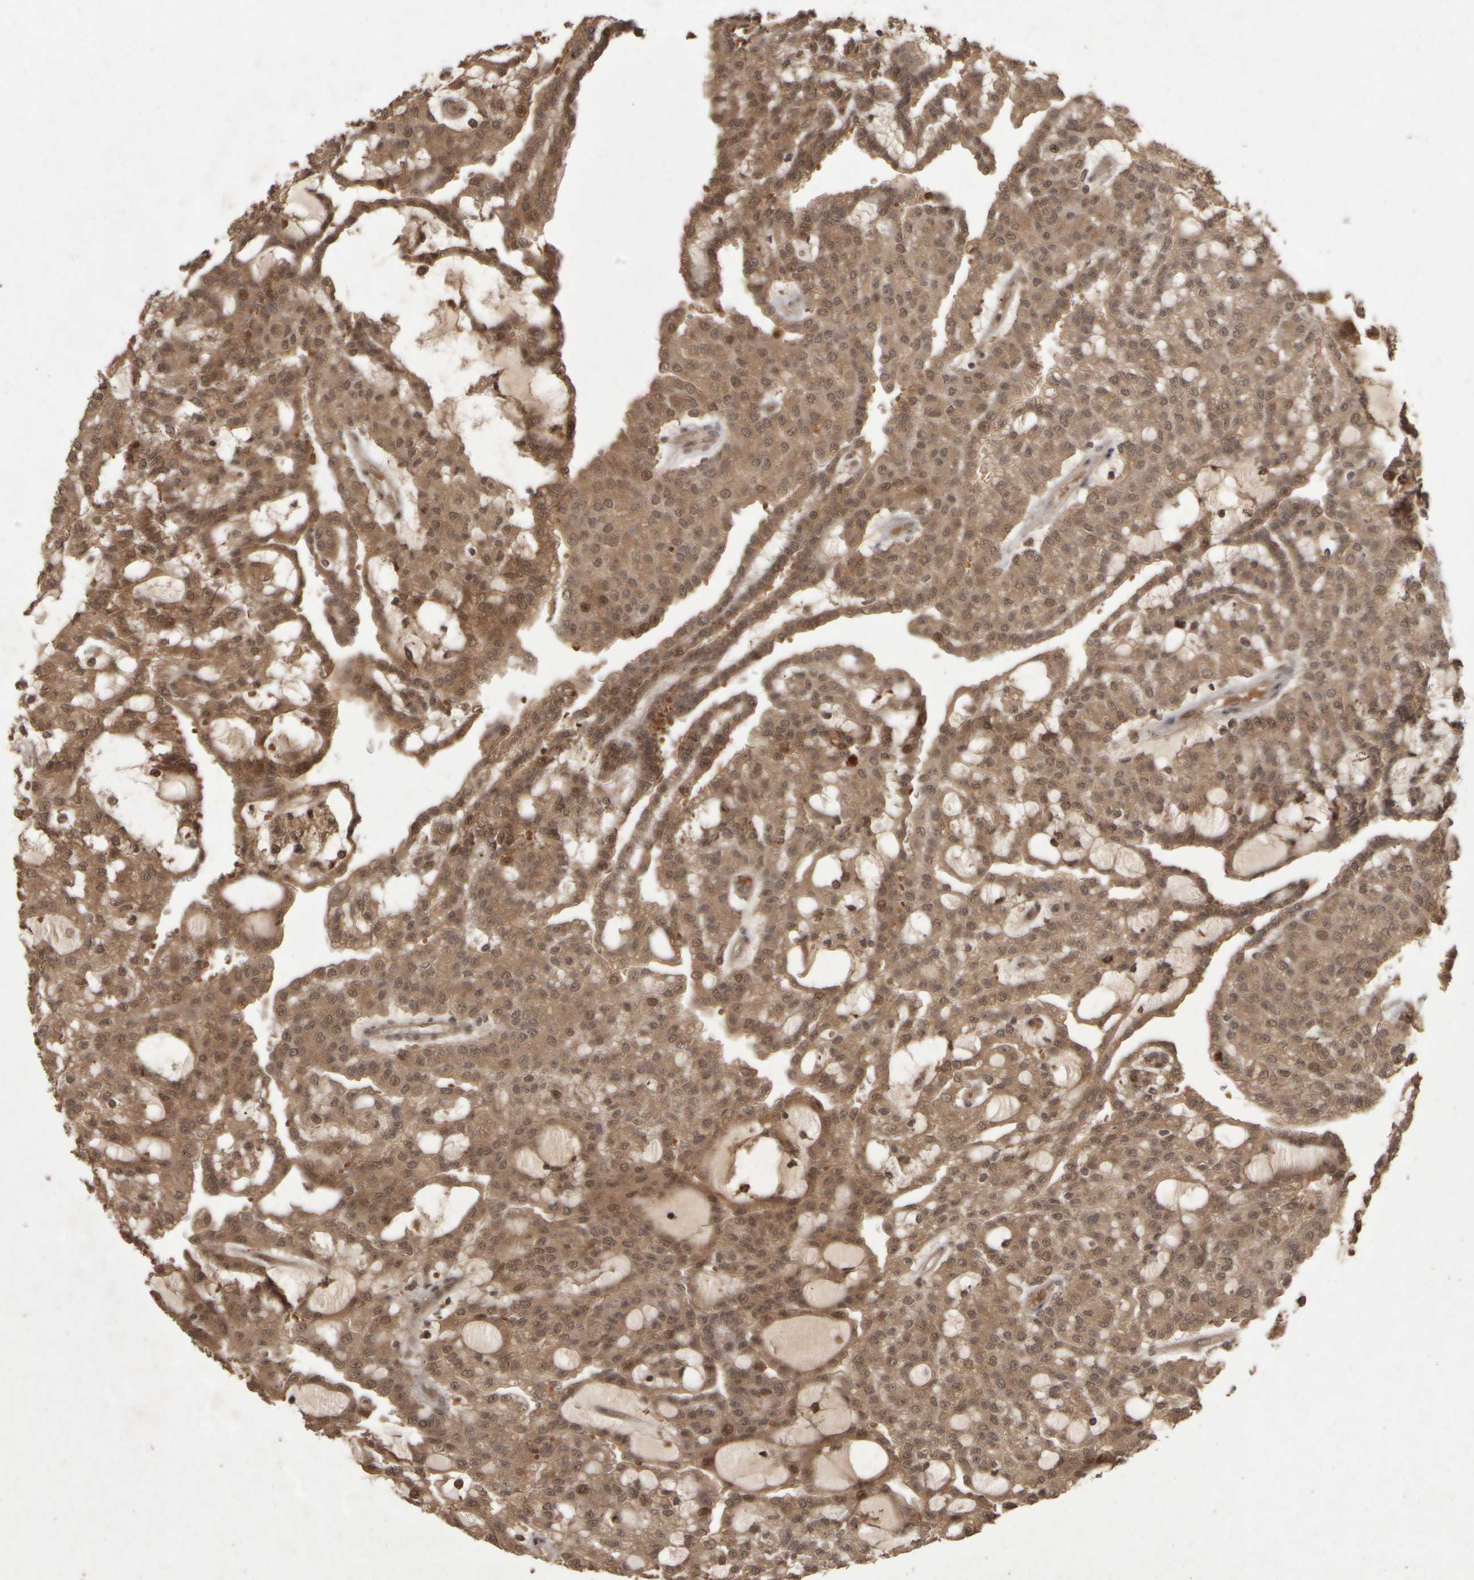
{"staining": {"intensity": "moderate", "quantity": ">75%", "location": "cytoplasmic/membranous,nuclear"}, "tissue": "renal cancer", "cell_type": "Tumor cells", "image_type": "cancer", "snomed": [{"axis": "morphology", "description": "Adenocarcinoma, NOS"}, {"axis": "topography", "description": "Kidney"}], "caption": "Human renal adenocarcinoma stained with a protein marker displays moderate staining in tumor cells.", "gene": "ACO1", "patient": {"sex": "male", "age": 63}}